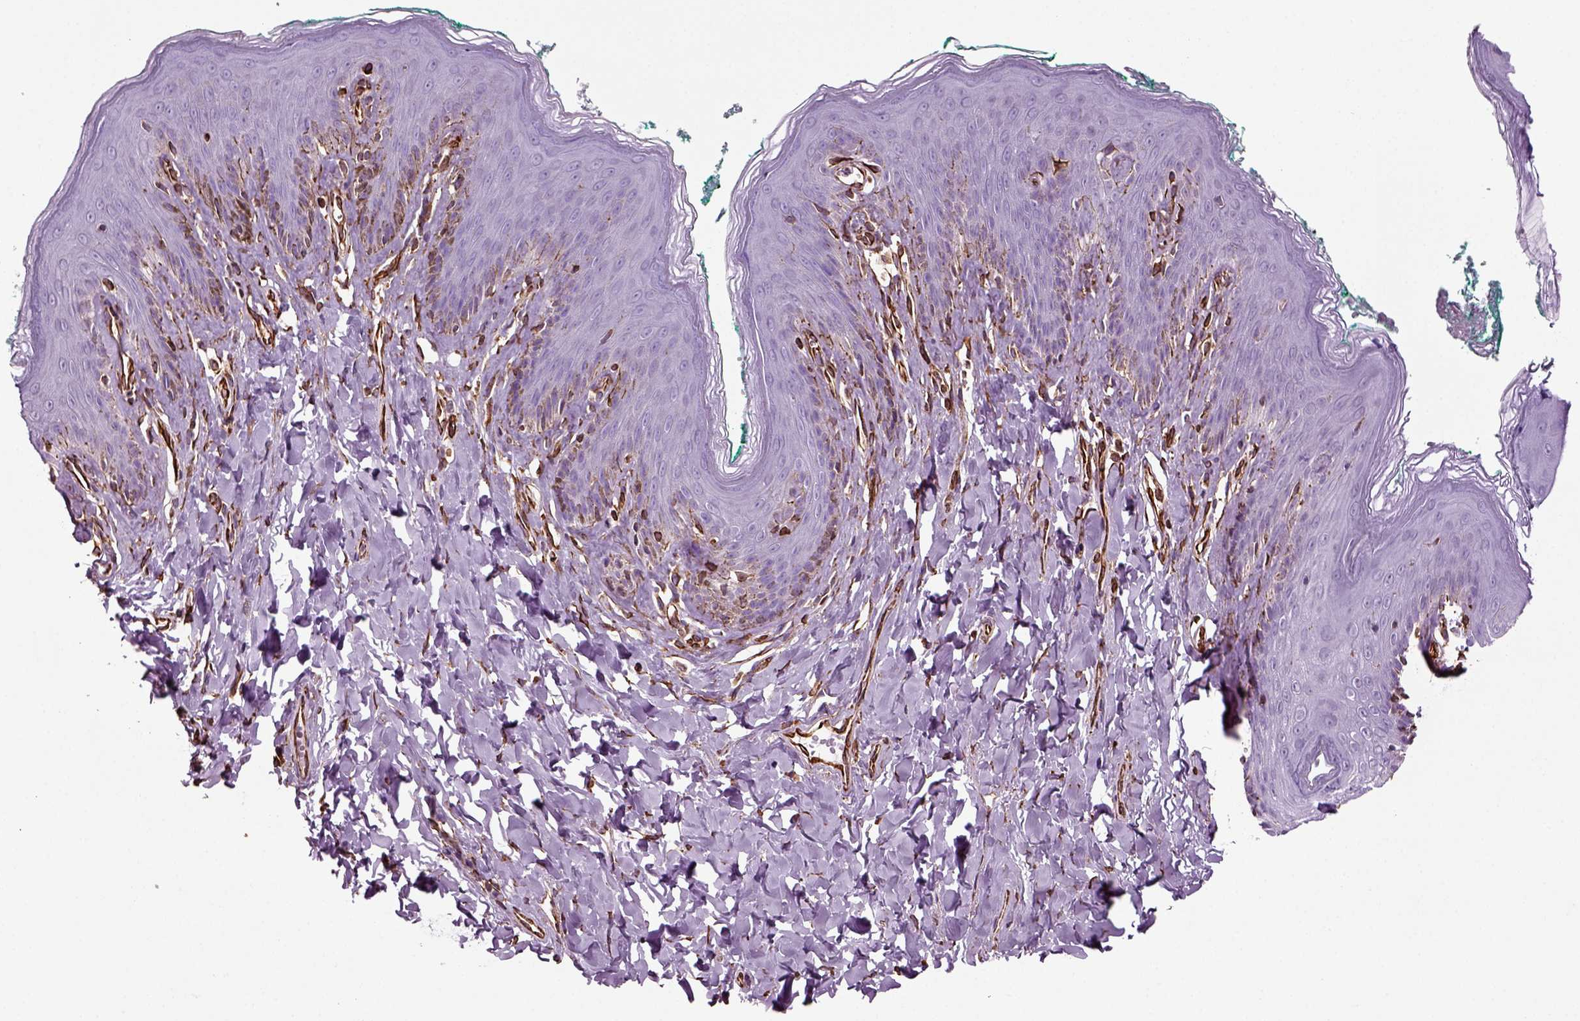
{"staining": {"intensity": "strong", "quantity": "<25%", "location": "cytoplasmic/membranous"}, "tissue": "skin", "cell_type": "Epidermal cells", "image_type": "normal", "snomed": [{"axis": "morphology", "description": "Normal tissue, NOS"}, {"axis": "topography", "description": "Vulva"}], "caption": "Unremarkable skin demonstrates strong cytoplasmic/membranous expression in approximately <25% of epidermal cells The protein of interest is stained brown, and the nuclei are stained in blue (DAB (3,3'-diaminobenzidine) IHC with brightfield microscopy, high magnification)..", "gene": "ACER3", "patient": {"sex": "female", "age": 66}}